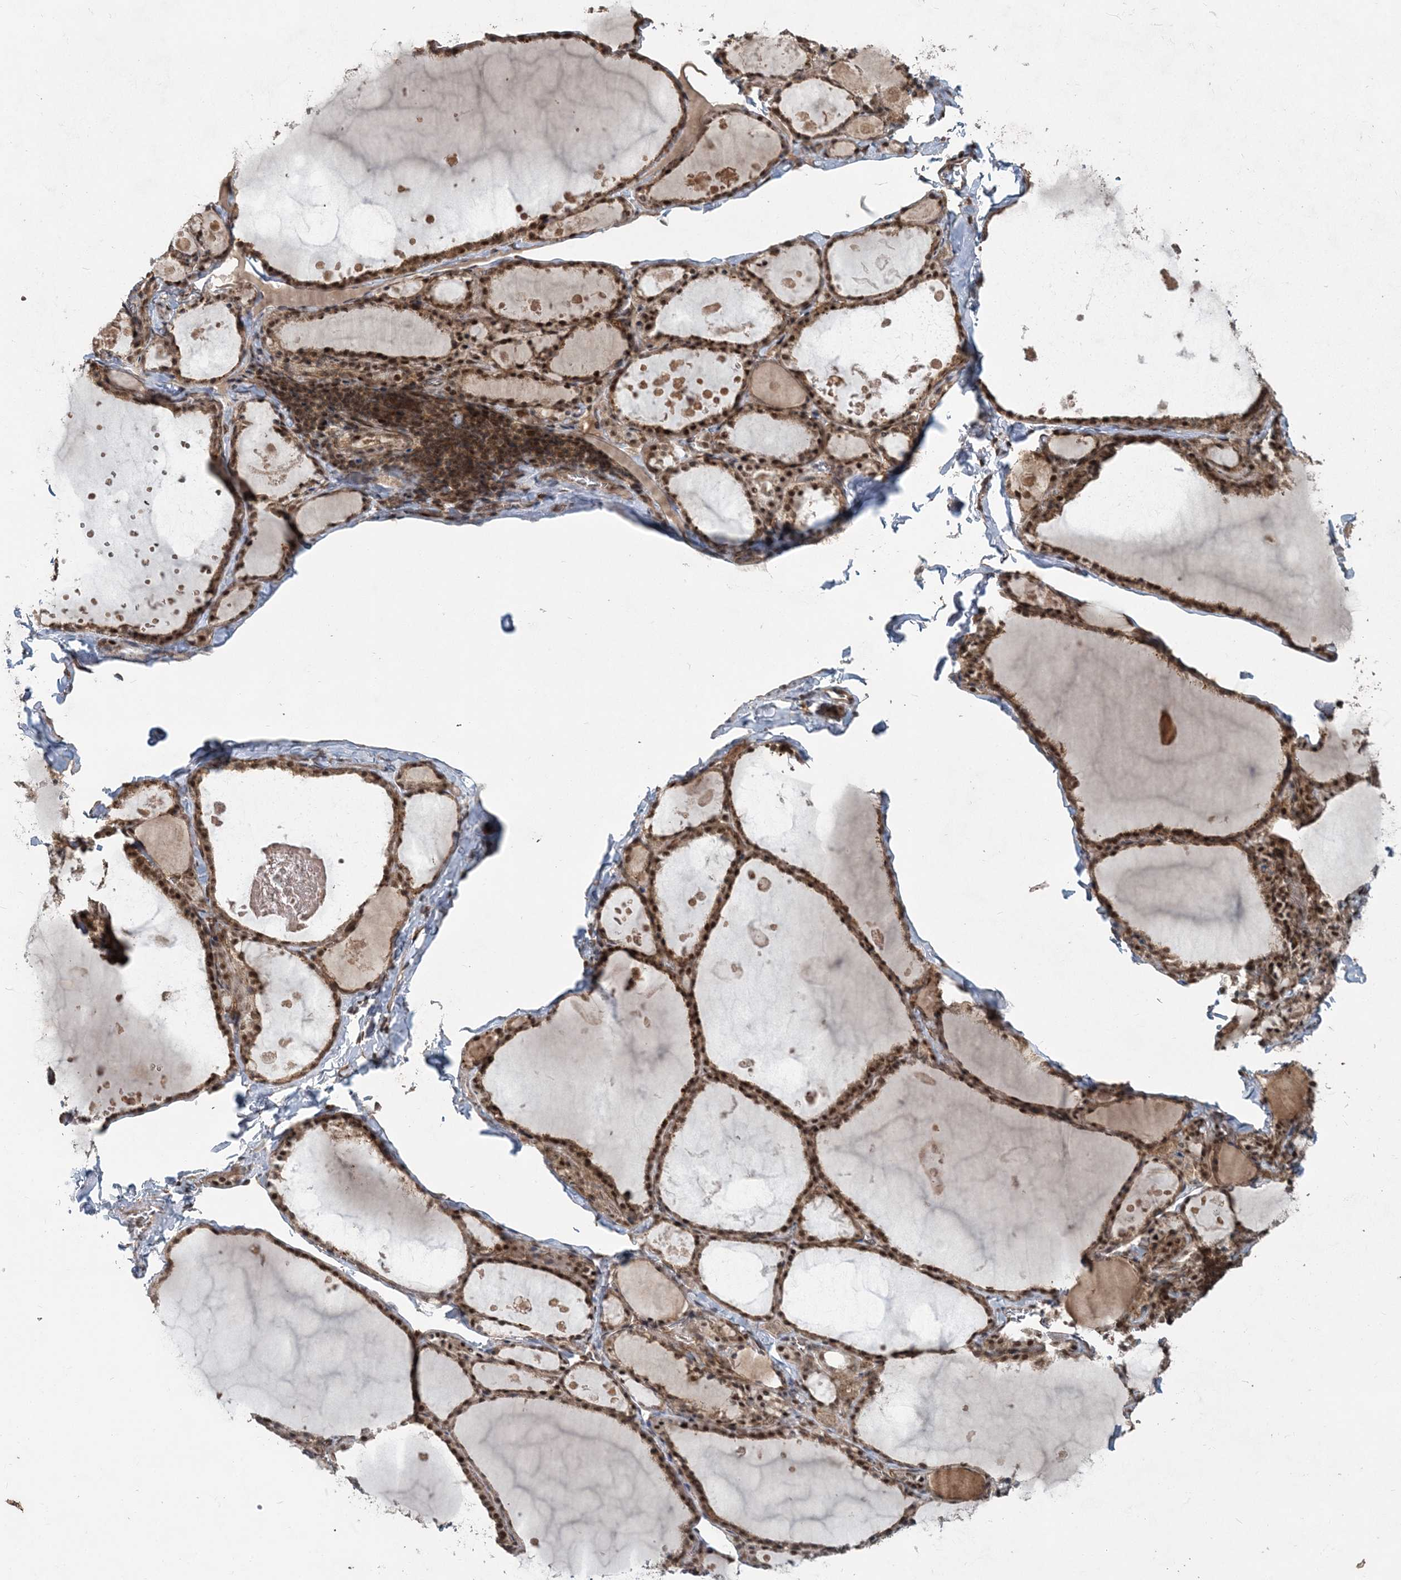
{"staining": {"intensity": "strong", "quantity": ">75%", "location": "cytoplasmic/membranous,nuclear"}, "tissue": "thyroid gland", "cell_type": "Glandular cells", "image_type": "normal", "snomed": [{"axis": "morphology", "description": "Normal tissue, NOS"}, {"axis": "topography", "description": "Thyroid gland"}], "caption": "A high amount of strong cytoplasmic/membranous,nuclear positivity is identified in approximately >75% of glandular cells in benign thyroid gland.", "gene": "COPS7B", "patient": {"sex": "male", "age": 56}}